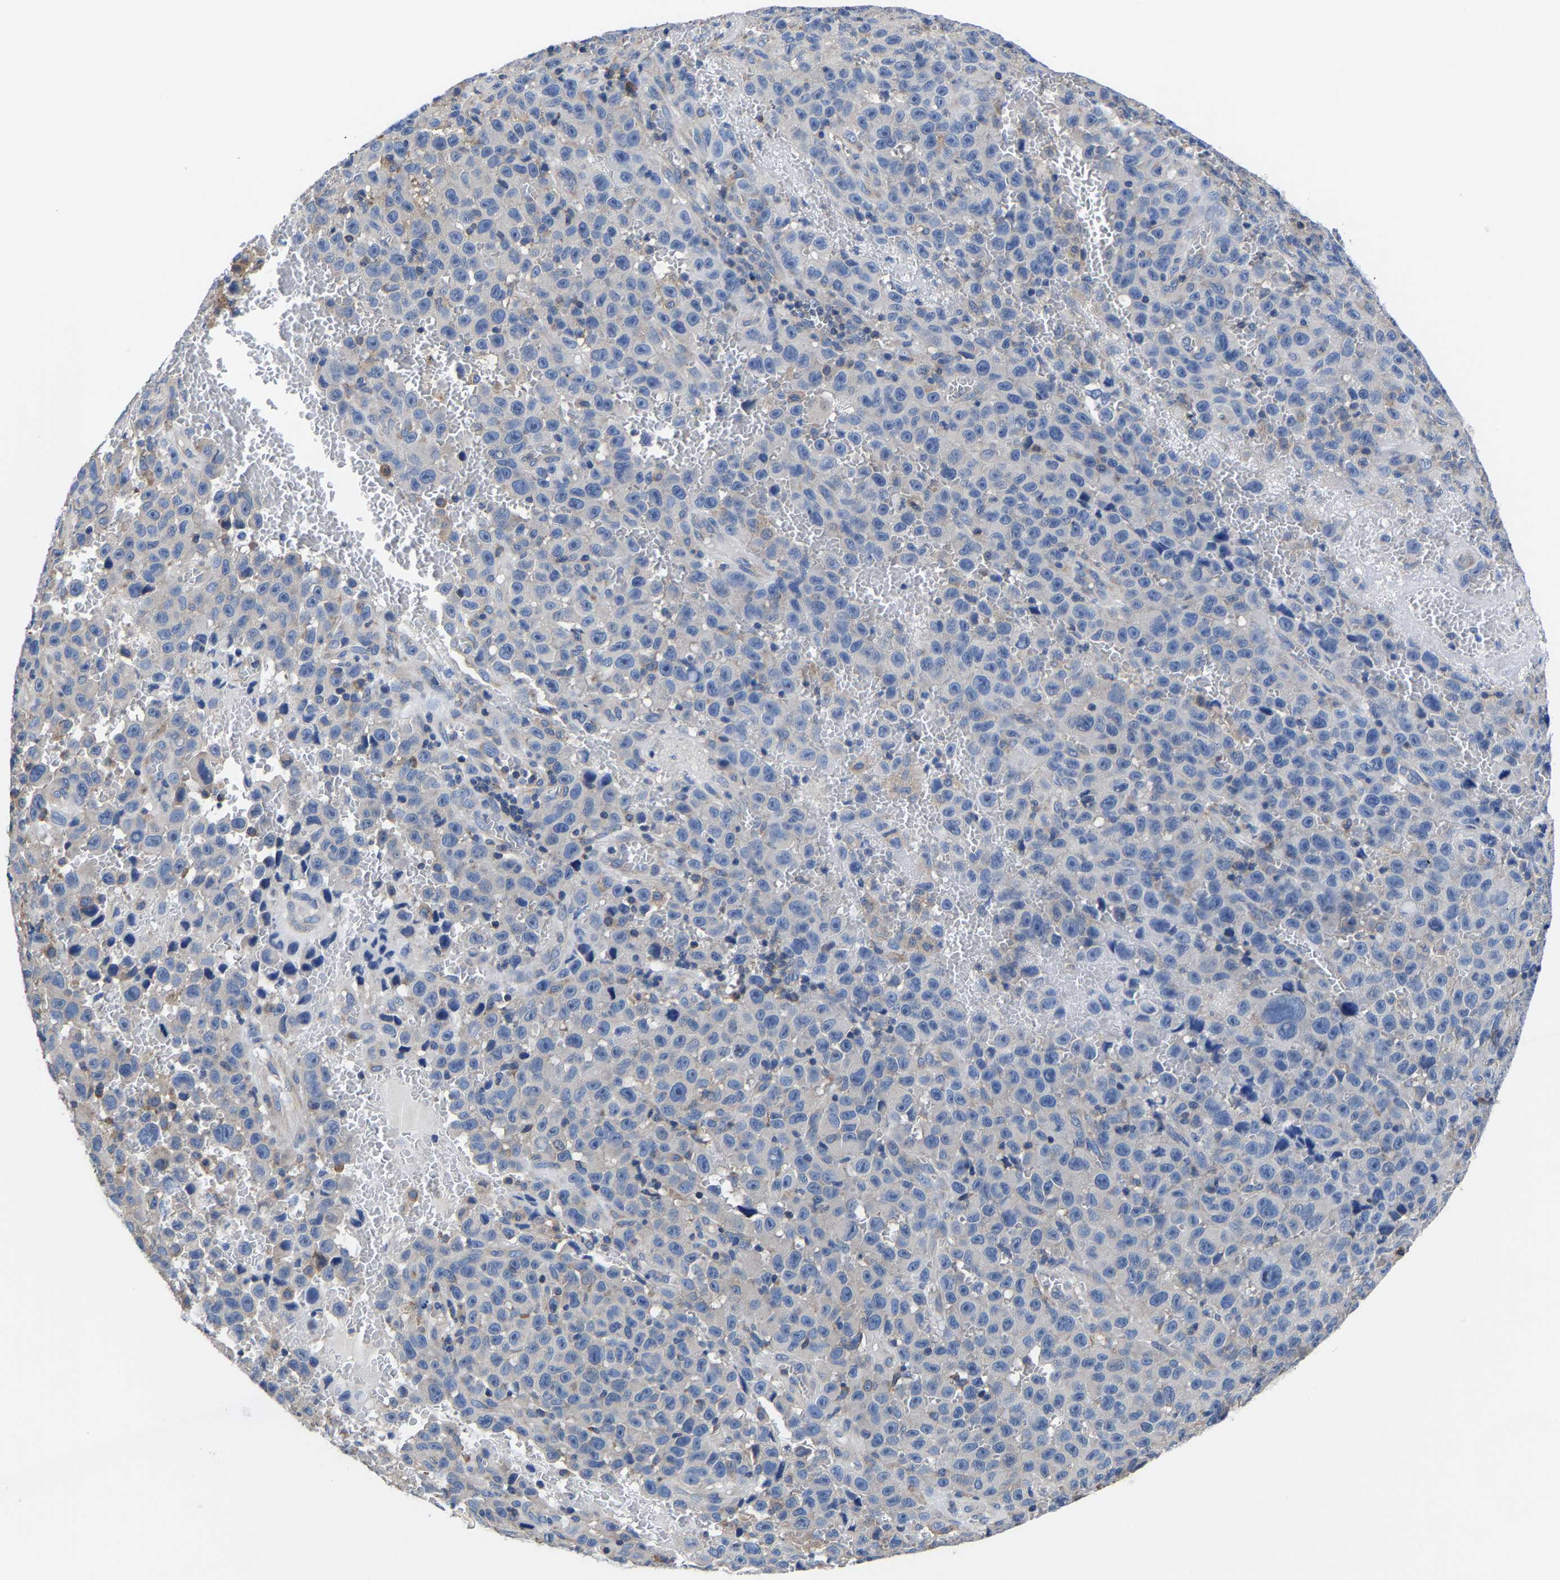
{"staining": {"intensity": "negative", "quantity": "none", "location": "none"}, "tissue": "melanoma", "cell_type": "Tumor cells", "image_type": "cancer", "snomed": [{"axis": "morphology", "description": "Malignant melanoma, NOS"}, {"axis": "topography", "description": "Skin"}], "caption": "IHC histopathology image of malignant melanoma stained for a protein (brown), which reveals no expression in tumor cells.", "gene": "SRPK2", "patient": {"sex": "female", "age": 82}}